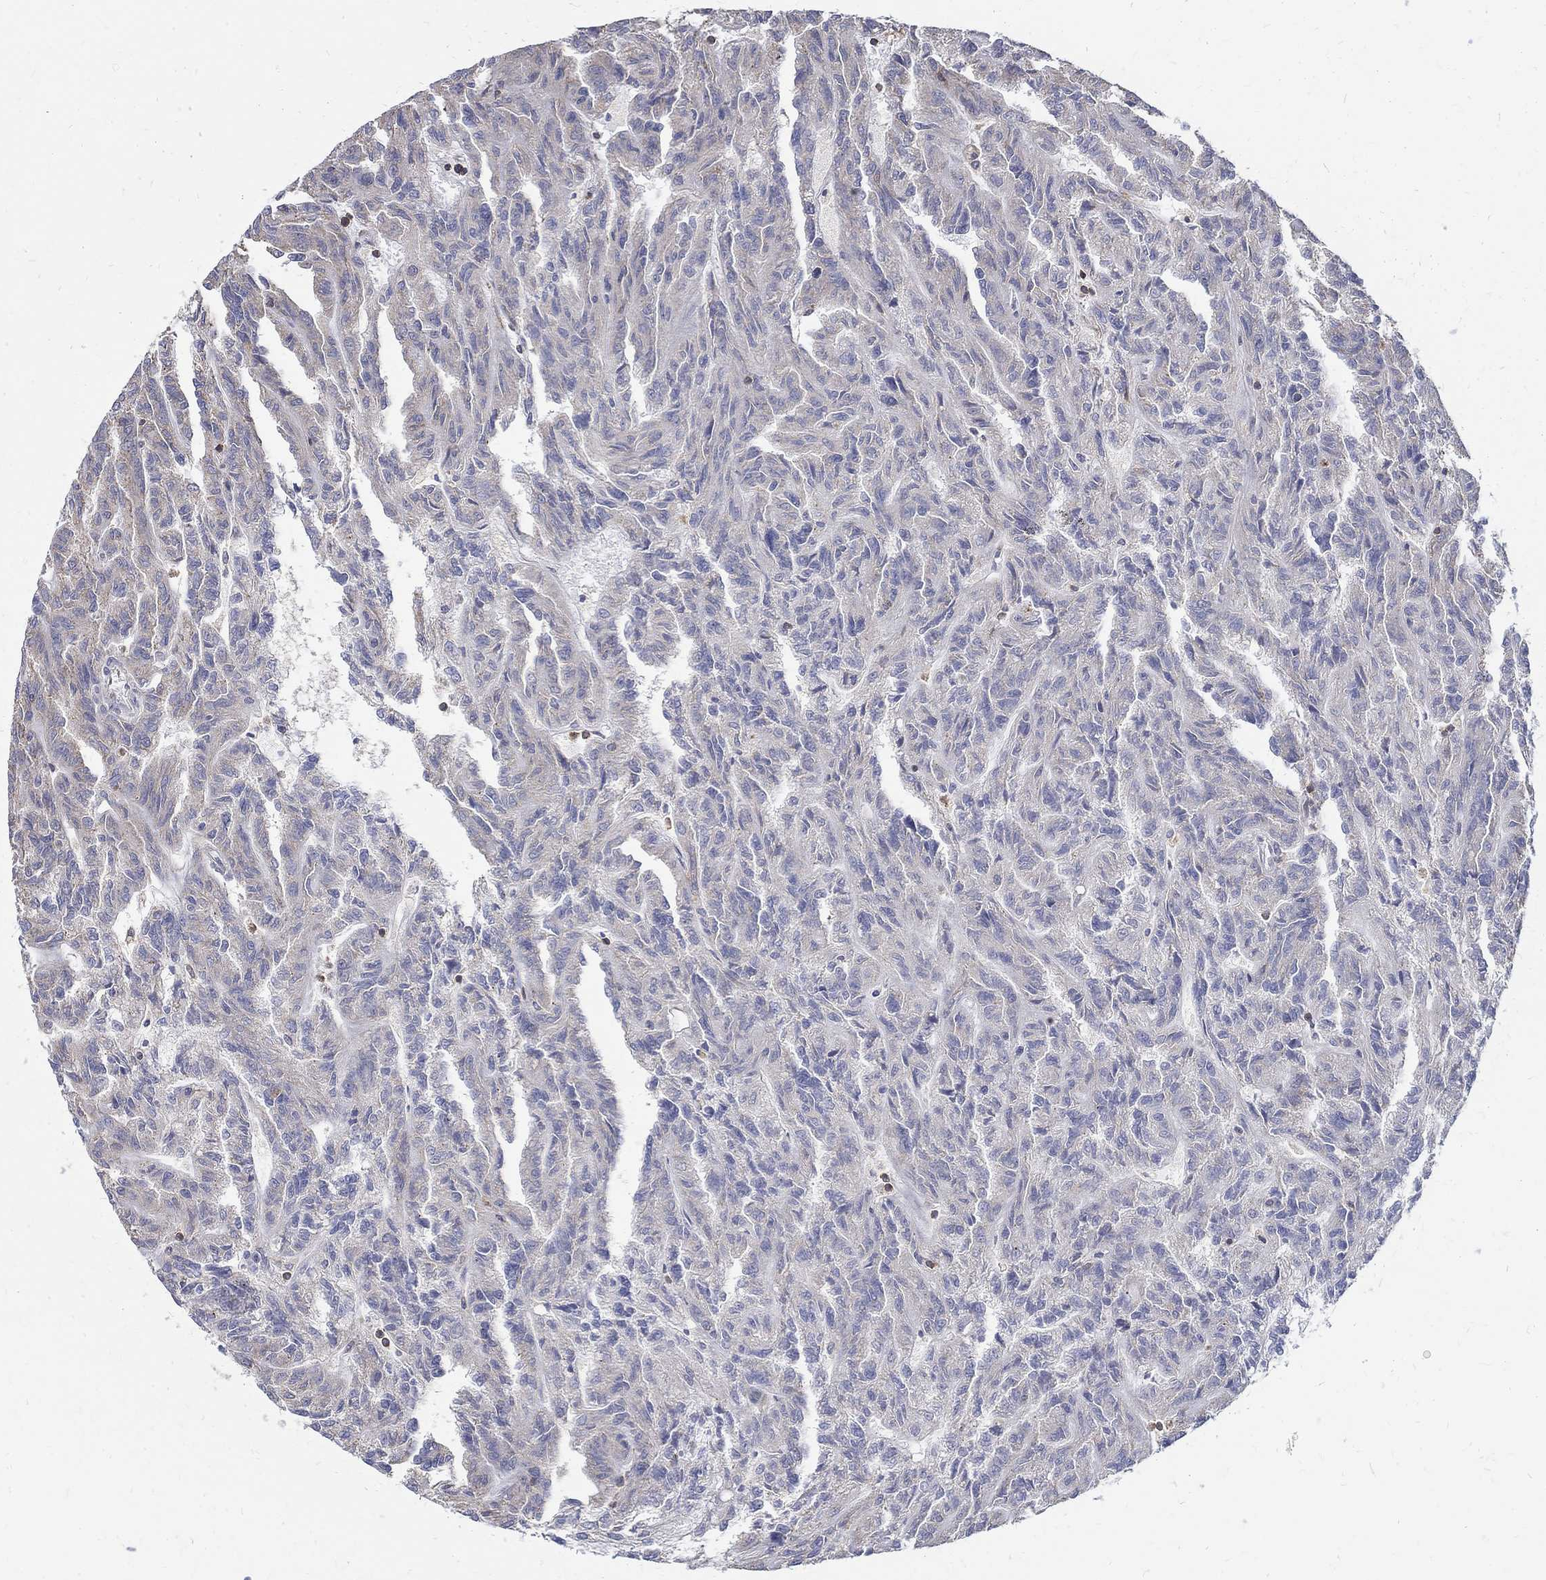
{"staining": {"intensity": "negative", "quantity": "none", "location": "none"}, "tissue": "renal cancer", "cell_type": "Tumor cells", "image_type": "cancer", "snomed": [{"axis": "morphology", "description": "Adenocarcinoma, NOS"}, {"axis": "topography", "description": "Kidney"}], "caption": "Immunohistochemistry (IHC) photomicrograph of neoplastic tissue: renal cancer (adenocarcinoma) stained with DAB (3,3'-diaminobenzidine) displays no significant protein expression in tumor cells.", "gene": "AGAP2", "patient": {"sex": "male", "age": 79}}